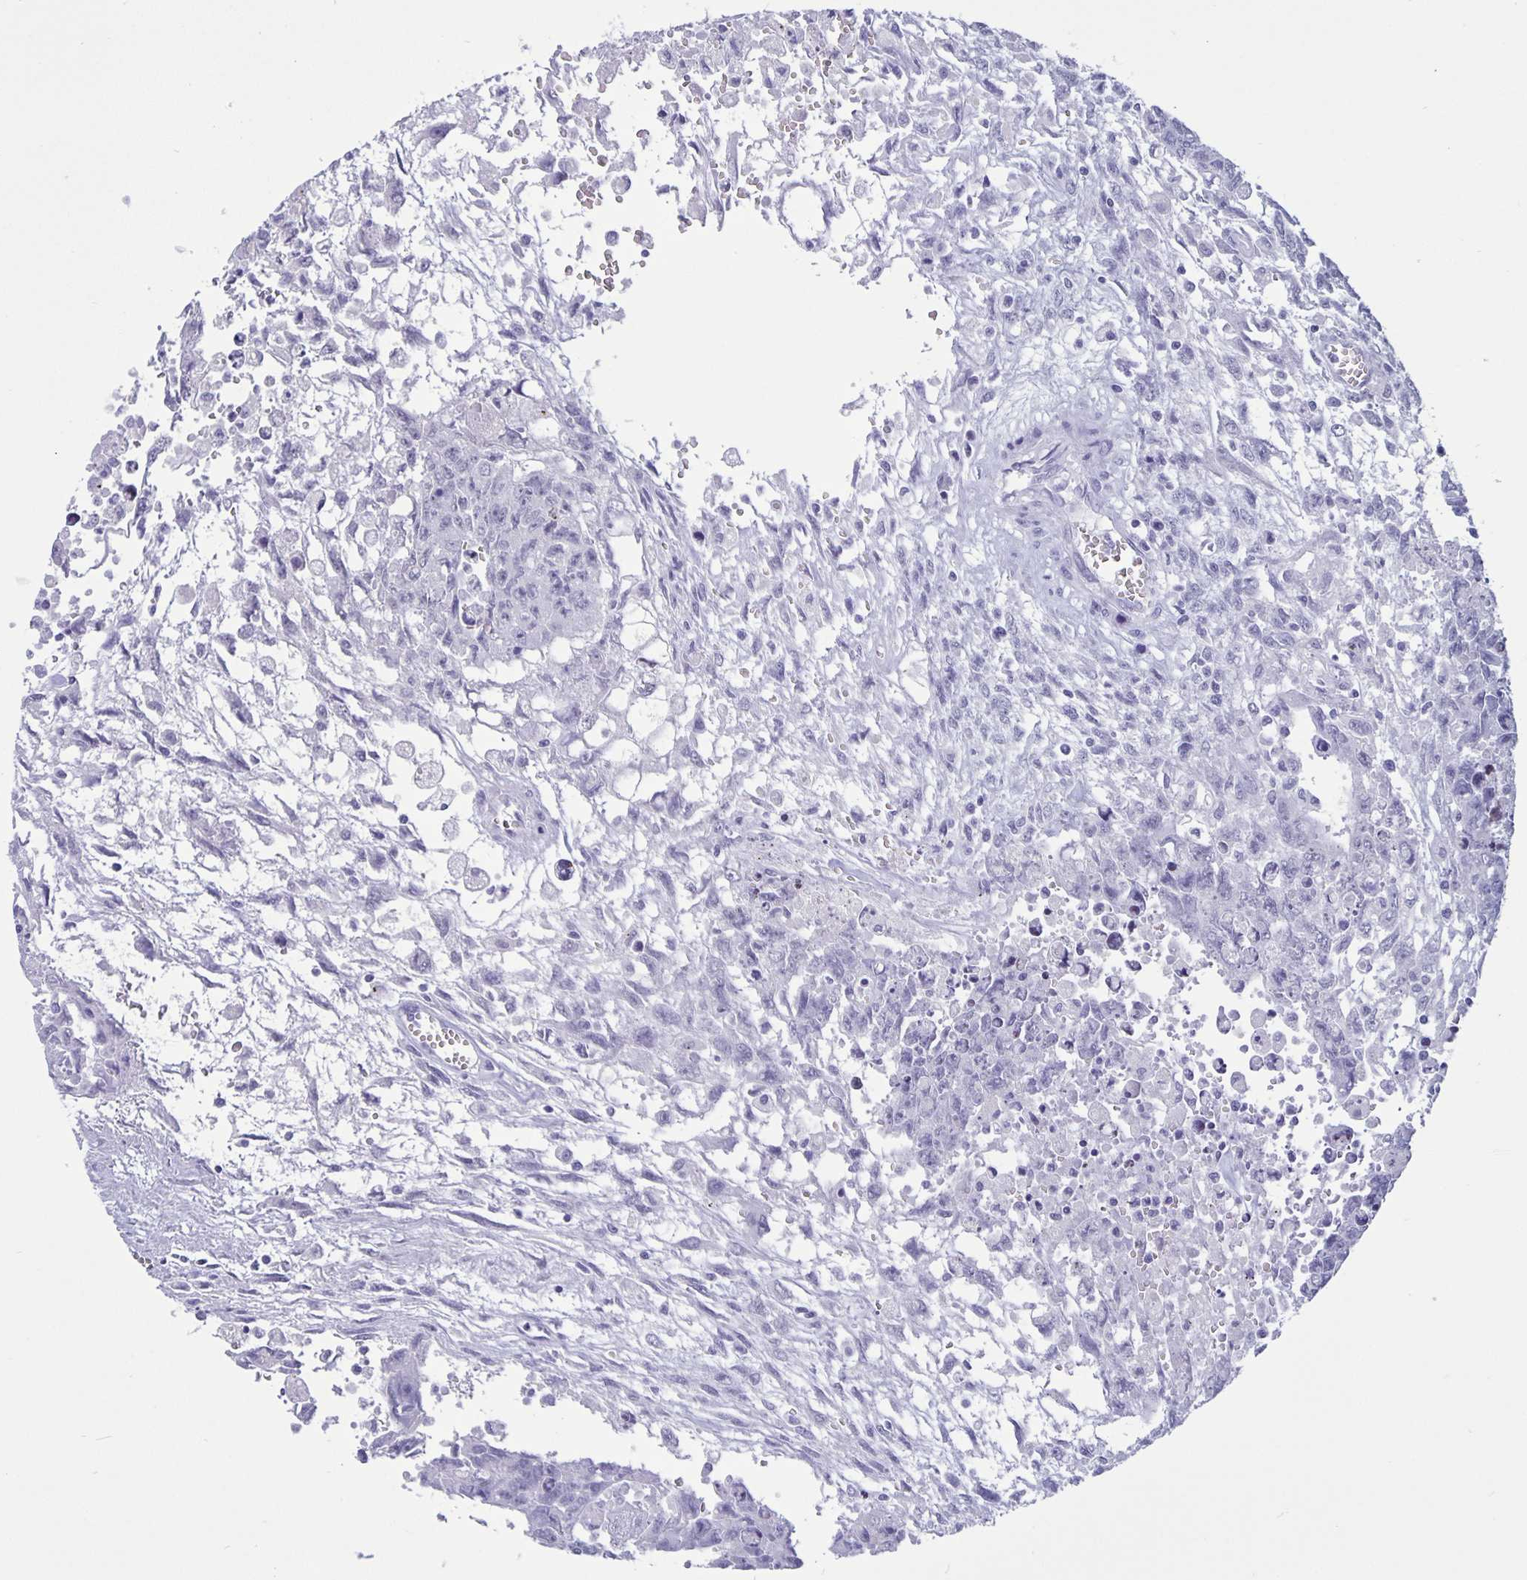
{"staining": {"intensity": "negative", "quantity": "none", "location": "none"}, "tissue": "testis cancer", "cell_type": "Tumor cells", "image_type": "cancer", "snomed": [{"axis": "morphology", "description": "Carcinoma, Embryonal, NOS"}, {"axis": "topography", "description": "Testis"}], "caption": "A high-resolution photomicrograph shows immunohistochemistry (IHC) staining of testis cancer, which reveals no significant expression in tumor cells.", "gene": "BPIFA3", "patient": {"sex": "male", "age": 24}}